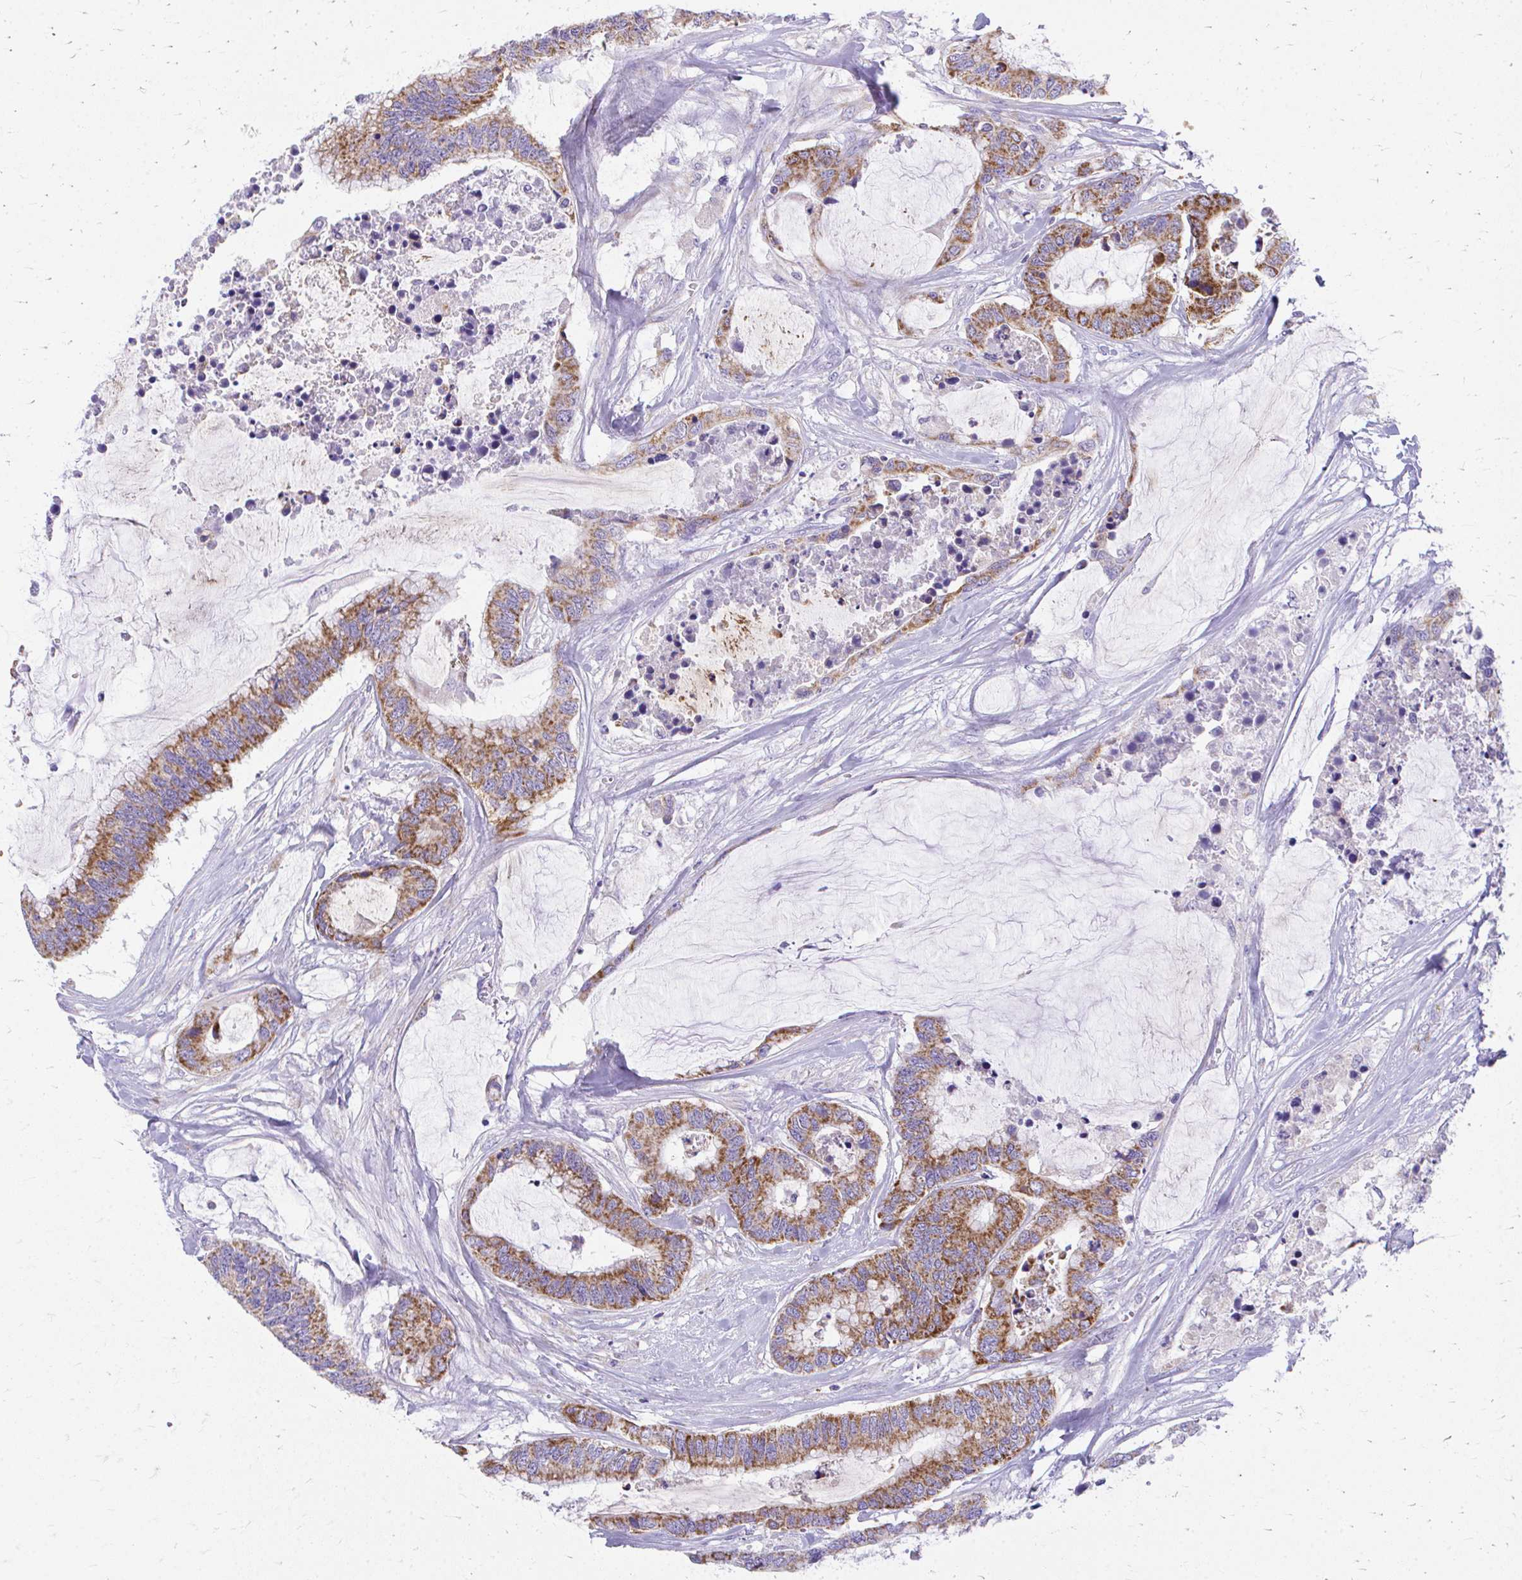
{"staining": {"intensity": "moderate", "quantity": ">75%", "location": "cytoplasmic/membranous"}, "tissue": "colorectal cancer", "cell_type": "Tumor cells", "image_type": "cancer", "snomed": [{"axis": "morphology", "description": "Adenocarcinoma, NOS"}, {"axis": "topography", "description": "Rectum"}], "caption": "An IHC image of tumor tissue is shown. Protein staining in brown highlights moderate cytoplasmic/membranous positivity in colorectal cancer within tumor cells.", "gene": "MRPL19", "patient": {"sex": "female", "age": 59}}